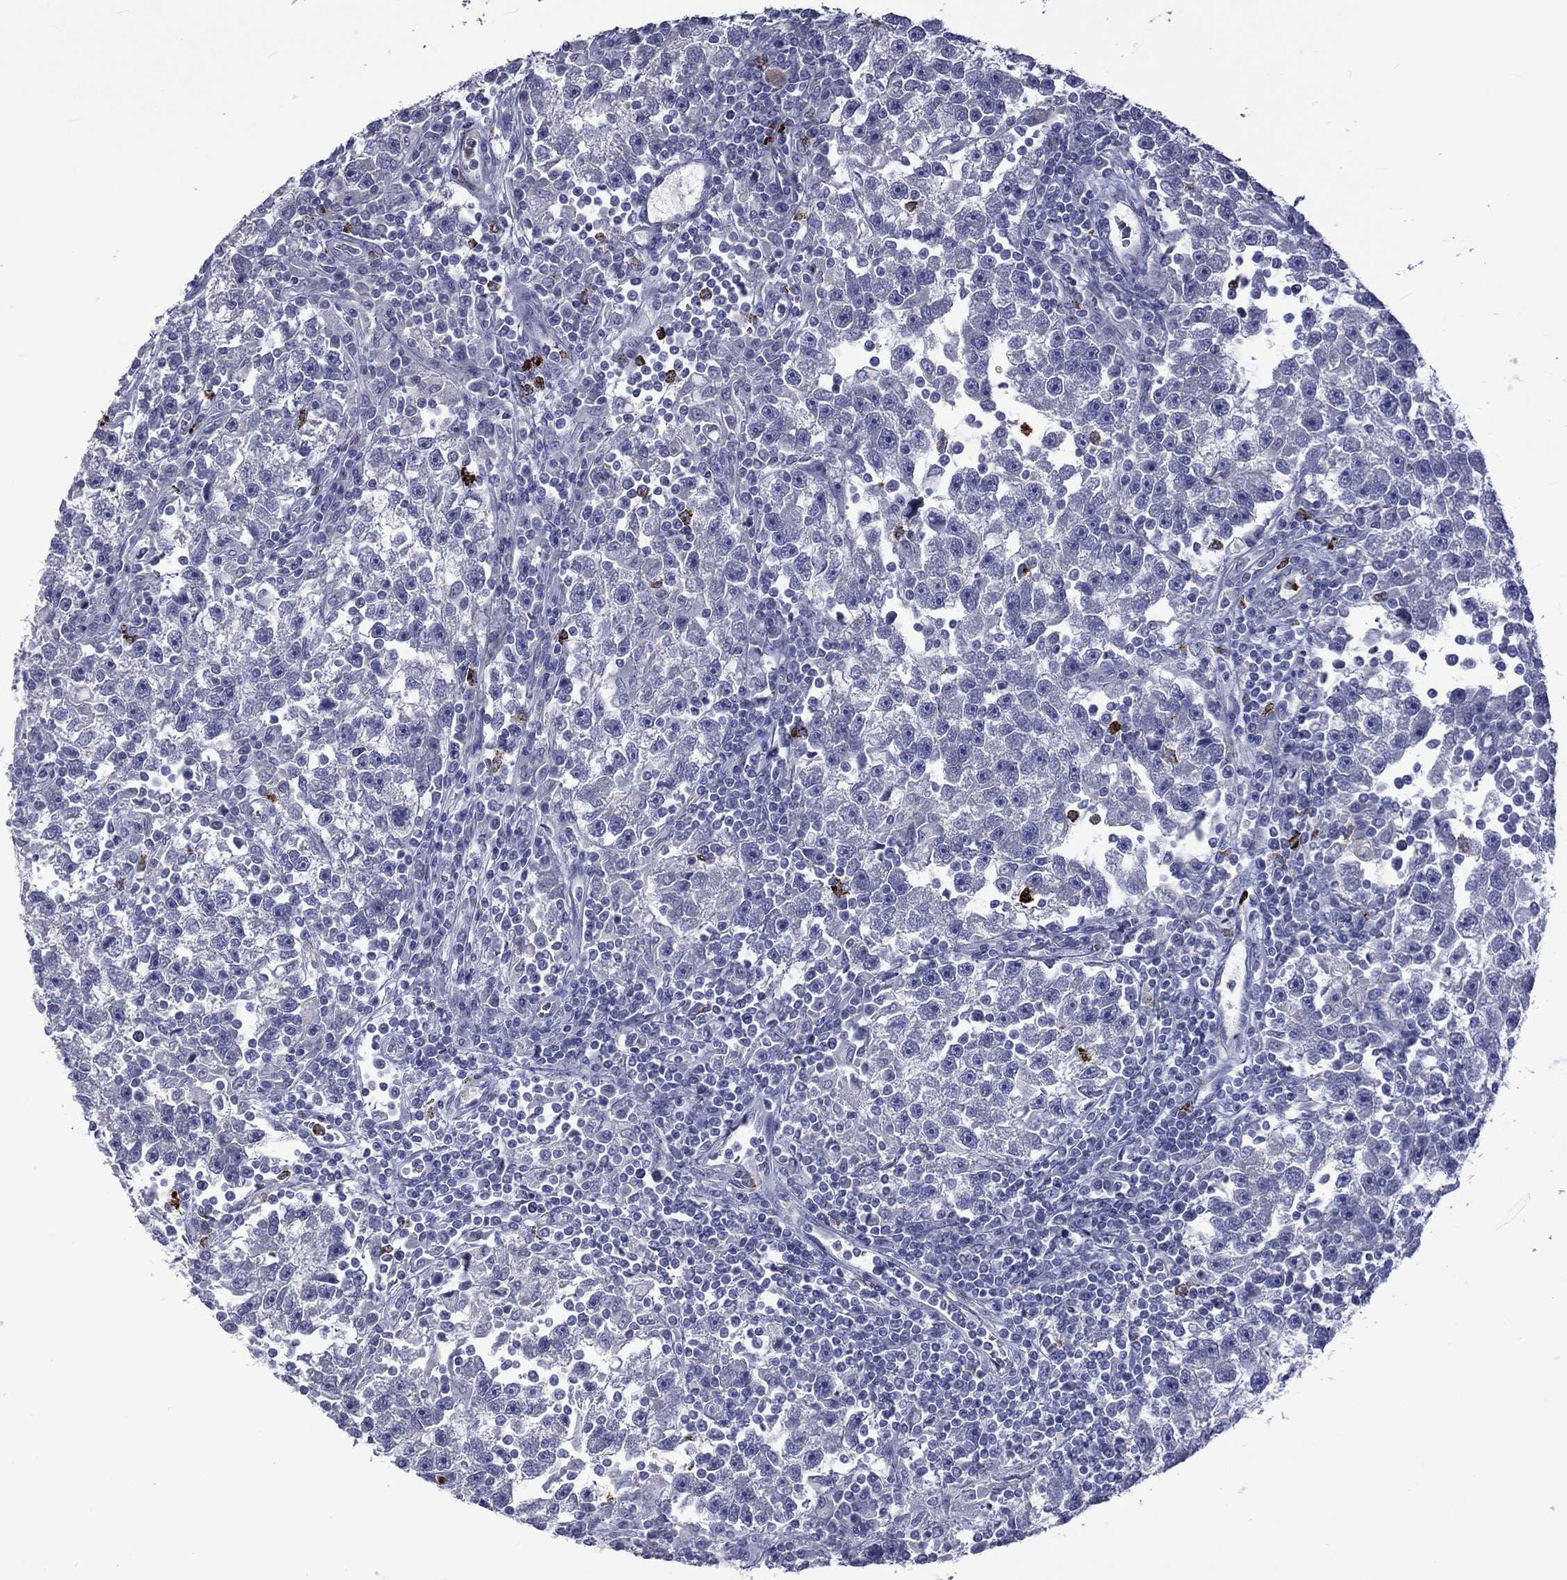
{"staining": {"intensity": "negative", "quantity": "none", "location": "none"}, "tissue": "testis cancer", "cell_type": "Tumor cells", "image_type": "cancer", "snomed": [{"axis": "morphology", "description": "Seminoma, NOS"}, {"axis": "topography", "description": "Testis"}], "caption": "Image shows no protein positivity in tumor cells of testis seminoma tissue.", "gene": "ELANE", "patient": {"sex": "male", "age": 47}}